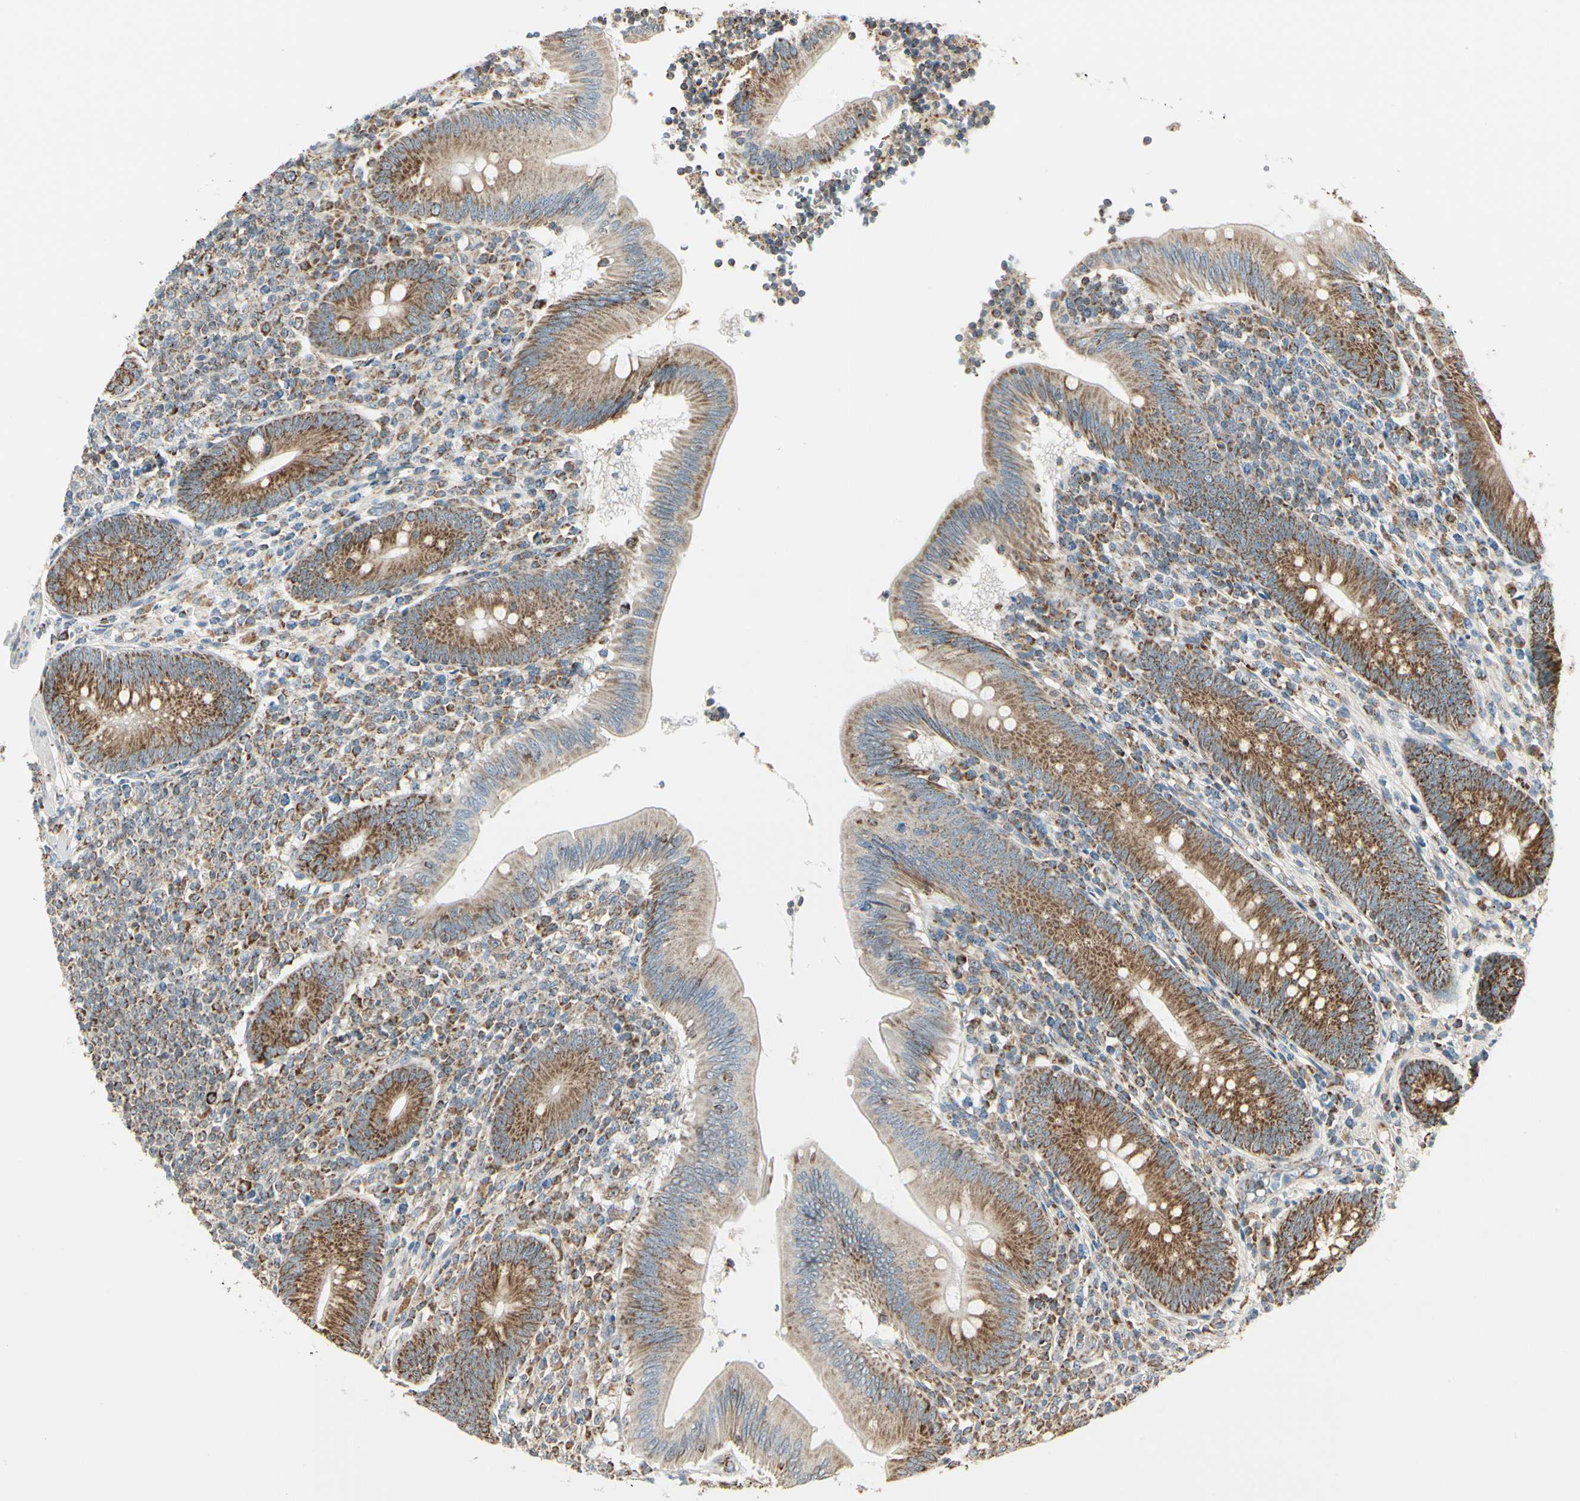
{"staining": {"intensity": "strong", "quantity": ">75%", "location": "cytoplasmic/membranous"}, "tissue": "appendix", "cell_type": "Glandular cells", "image_type": "normal", "snomed": [{"axis": "morphology", "description": "Normal tissue, NOS"}, {"axis": "morphology", "description": "Inflammation, NOS"}, {"axis": "topography", "description": "Appendix"}], "caption": "Immunohistochemical staining of normal human appendix reveals >75% levels of strong cytoplasmic/membranous protein staining in about >75% of glandular cells. The staining is performed using DAB brown chromogen to label protein expression. The nuclei are counter-stained blue using hematoxylin.", "gene": "ANKS6", "patient": {"sex": "male", "age": 46}}